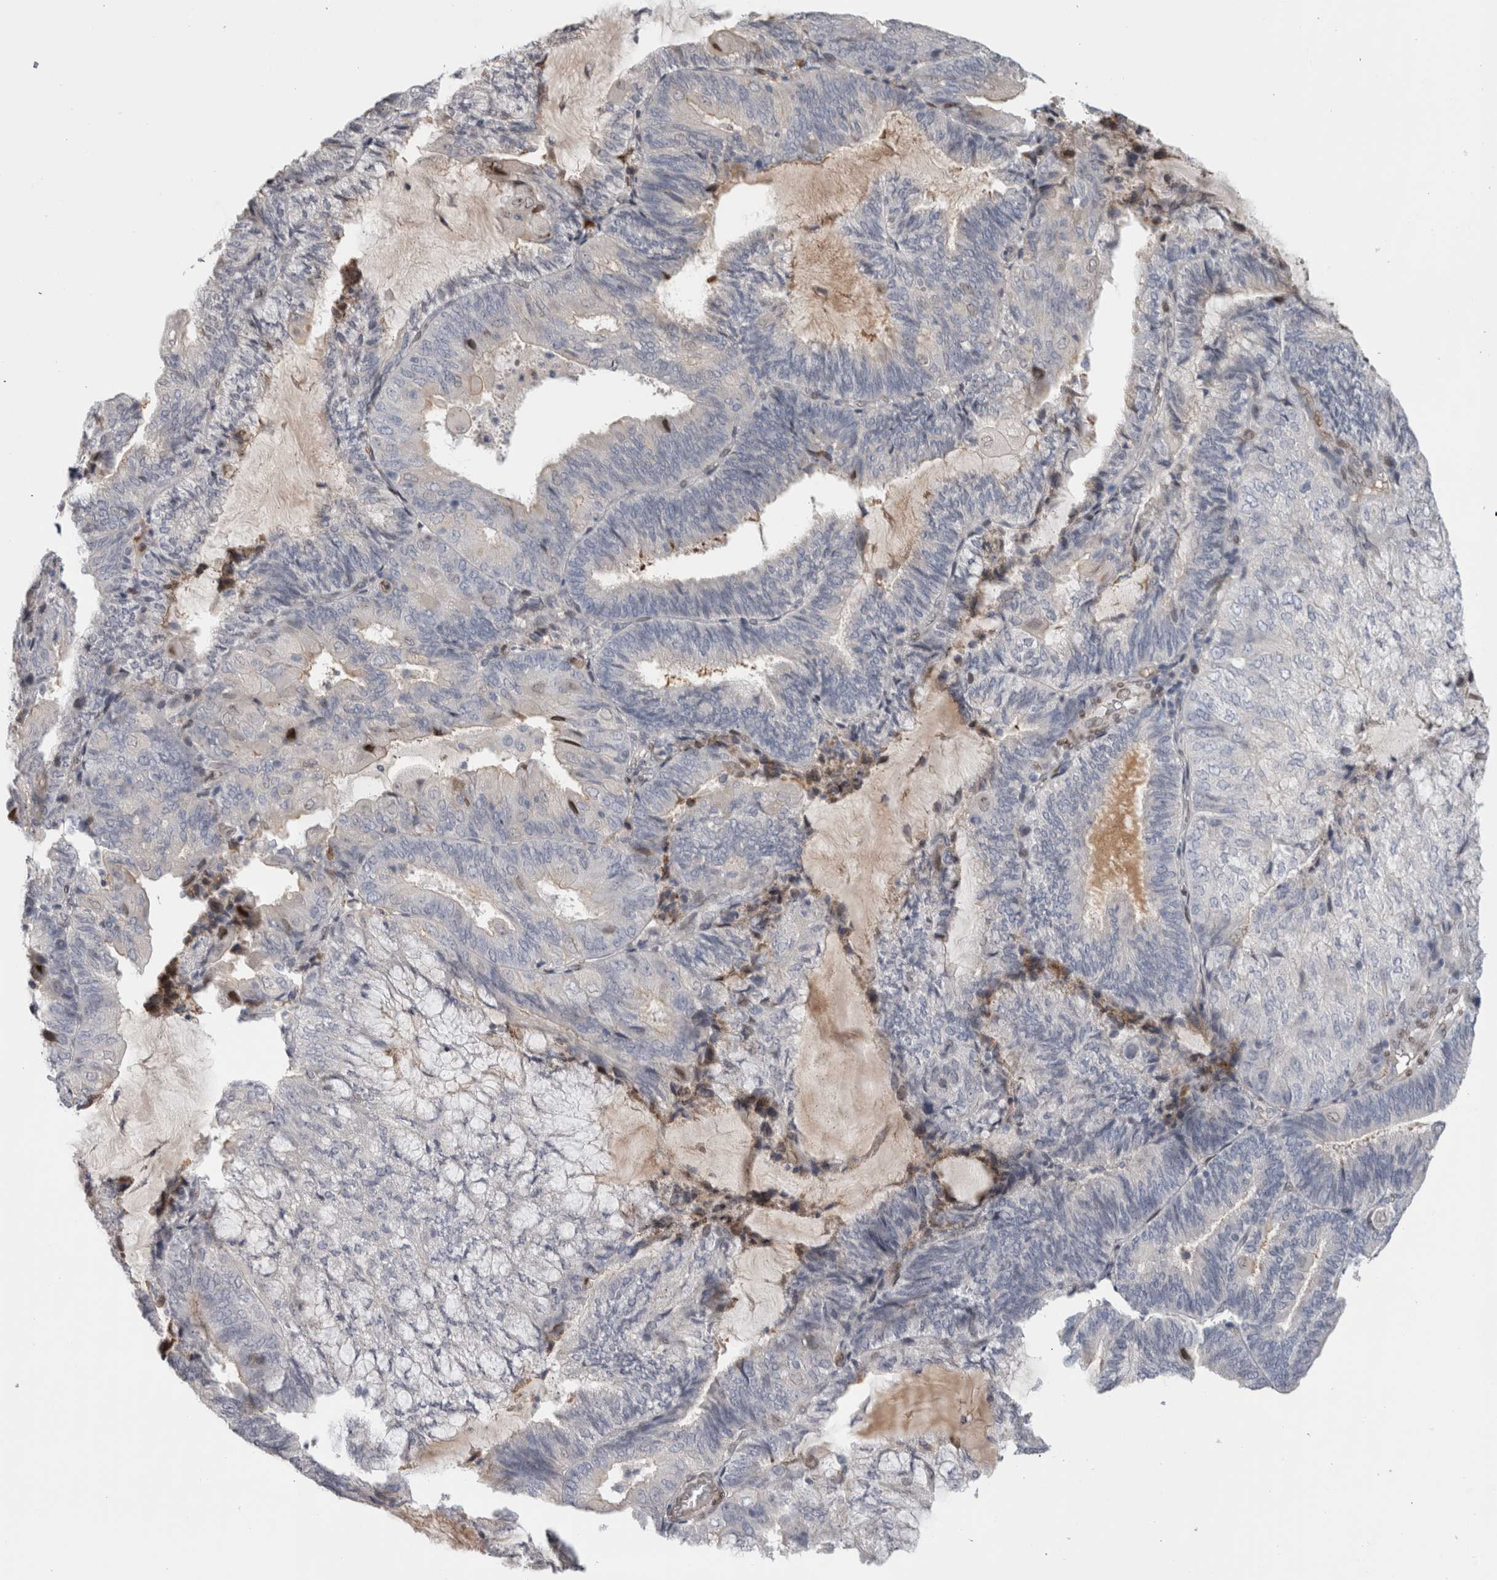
{"staining": {"intensity": "negative", "quantity": "none", "location": "none"}, "tissue": "endometrial cancer", "cell_type": "Tumor cells", "image_type": "cancer", "snomed": [{"axis": "morphology", "description": "Adenocarcinoma, NOS"}, {"axis": "topography", "description": "Endometrium"}], "caption": "An immunohistochemistry (IHC) micrograph of endometrial cancer (adenocarcinoma) is shown. There is no staining in tumor cells of endometrial cancer (adenocarcinoma).", "gene": "DMTN", "patient": {"sex": "female", "age": 81}}